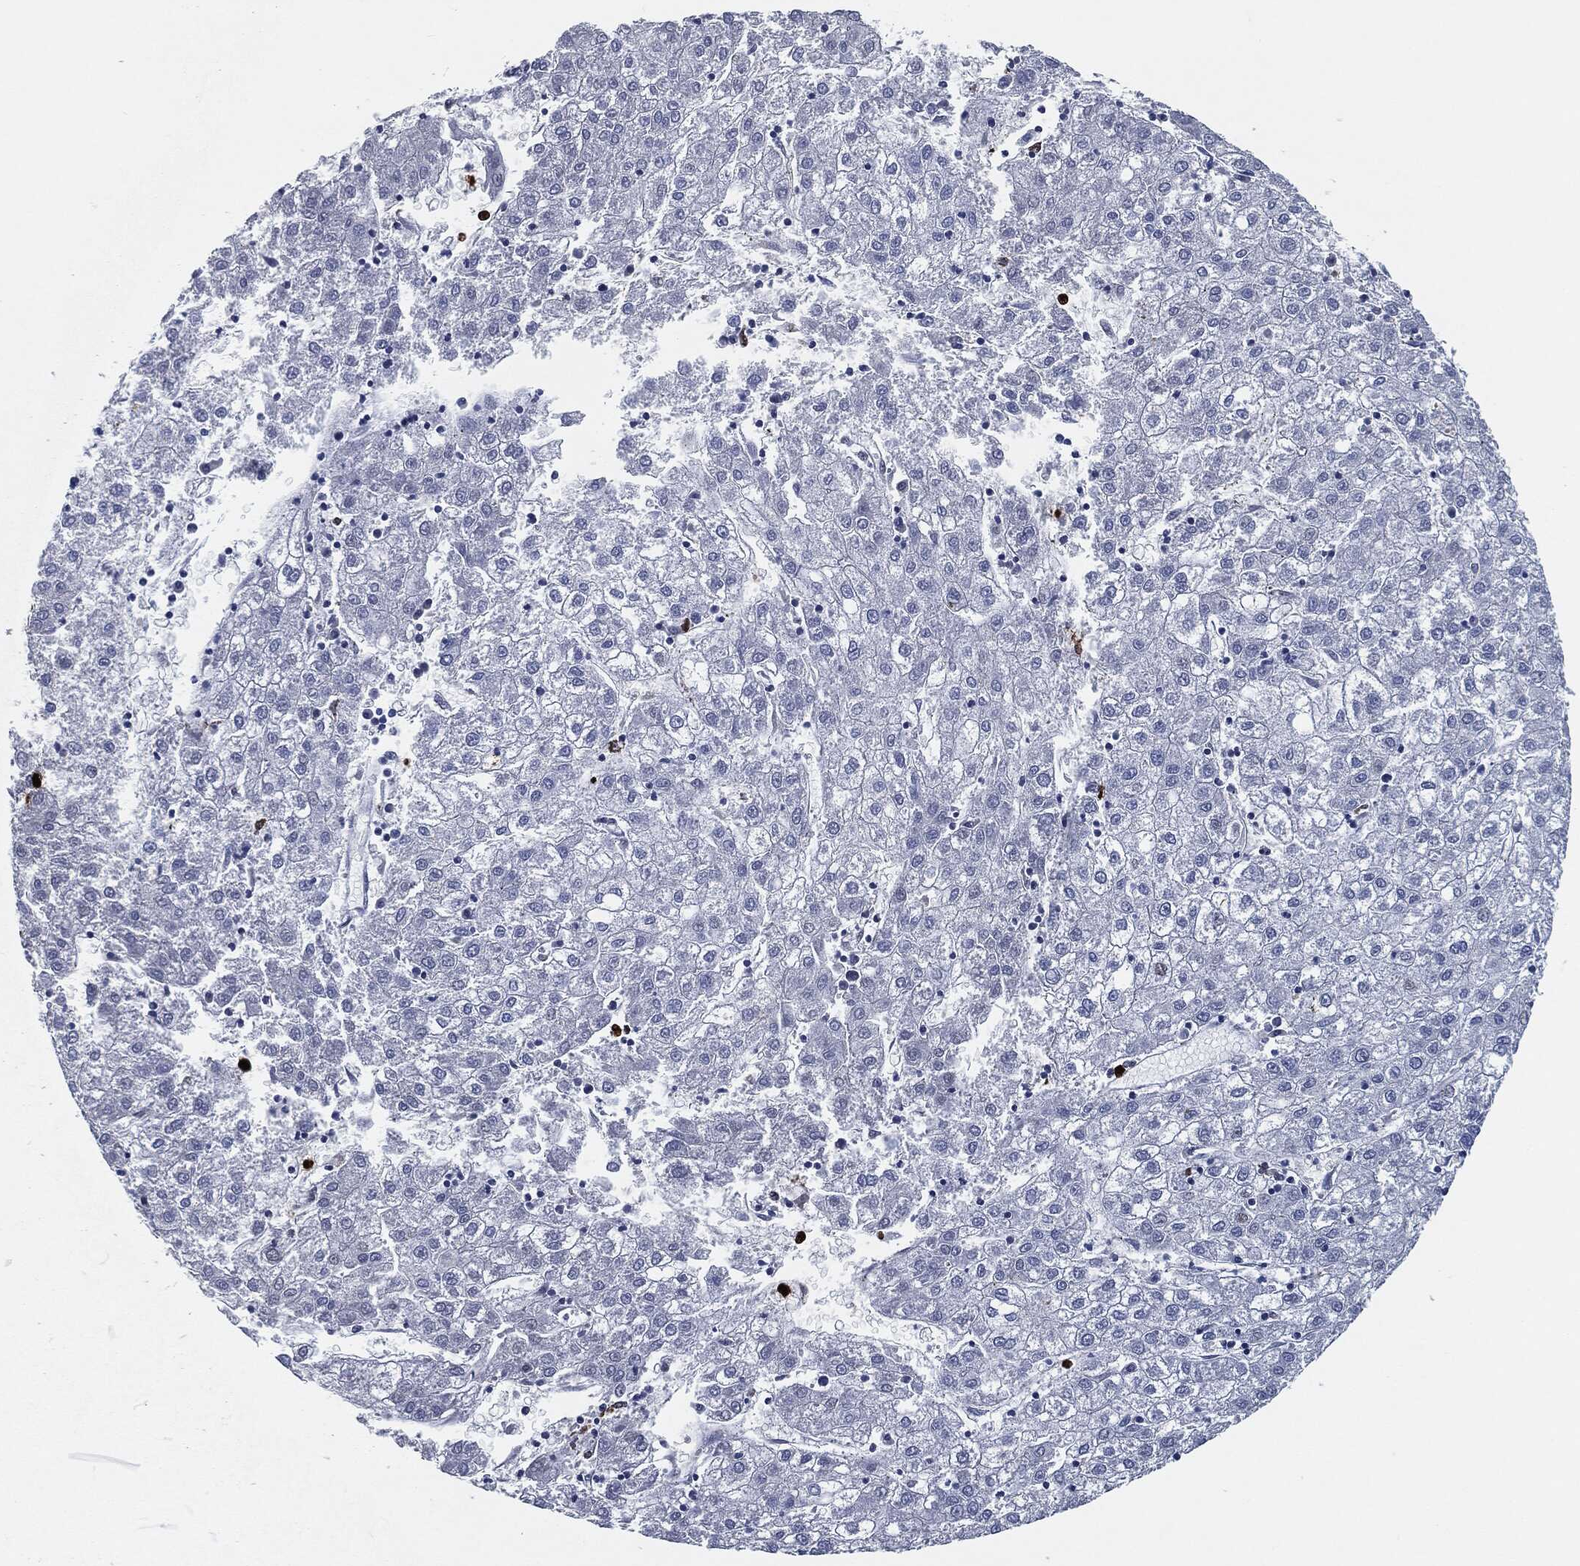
{"staining": {"intensity": "negative", "quantity": "none", "location": "none"}, "tissue": "liver cancer", "cell_type": "Tumor cells", "image_type": "cancer", "snomed": [{"axis": "morphology", "description": "Carcinoma, Hepatocellular, NOS"}, {"axis": "topography", "description": "Liver"}], "caption": "Liver cancer (hepatocellular carcinoma) was stained to show a protein in brown. There is no significant positivity in tumor cells.", "gene": "MPO", "patient": {"sex": "male", "age": 72}}